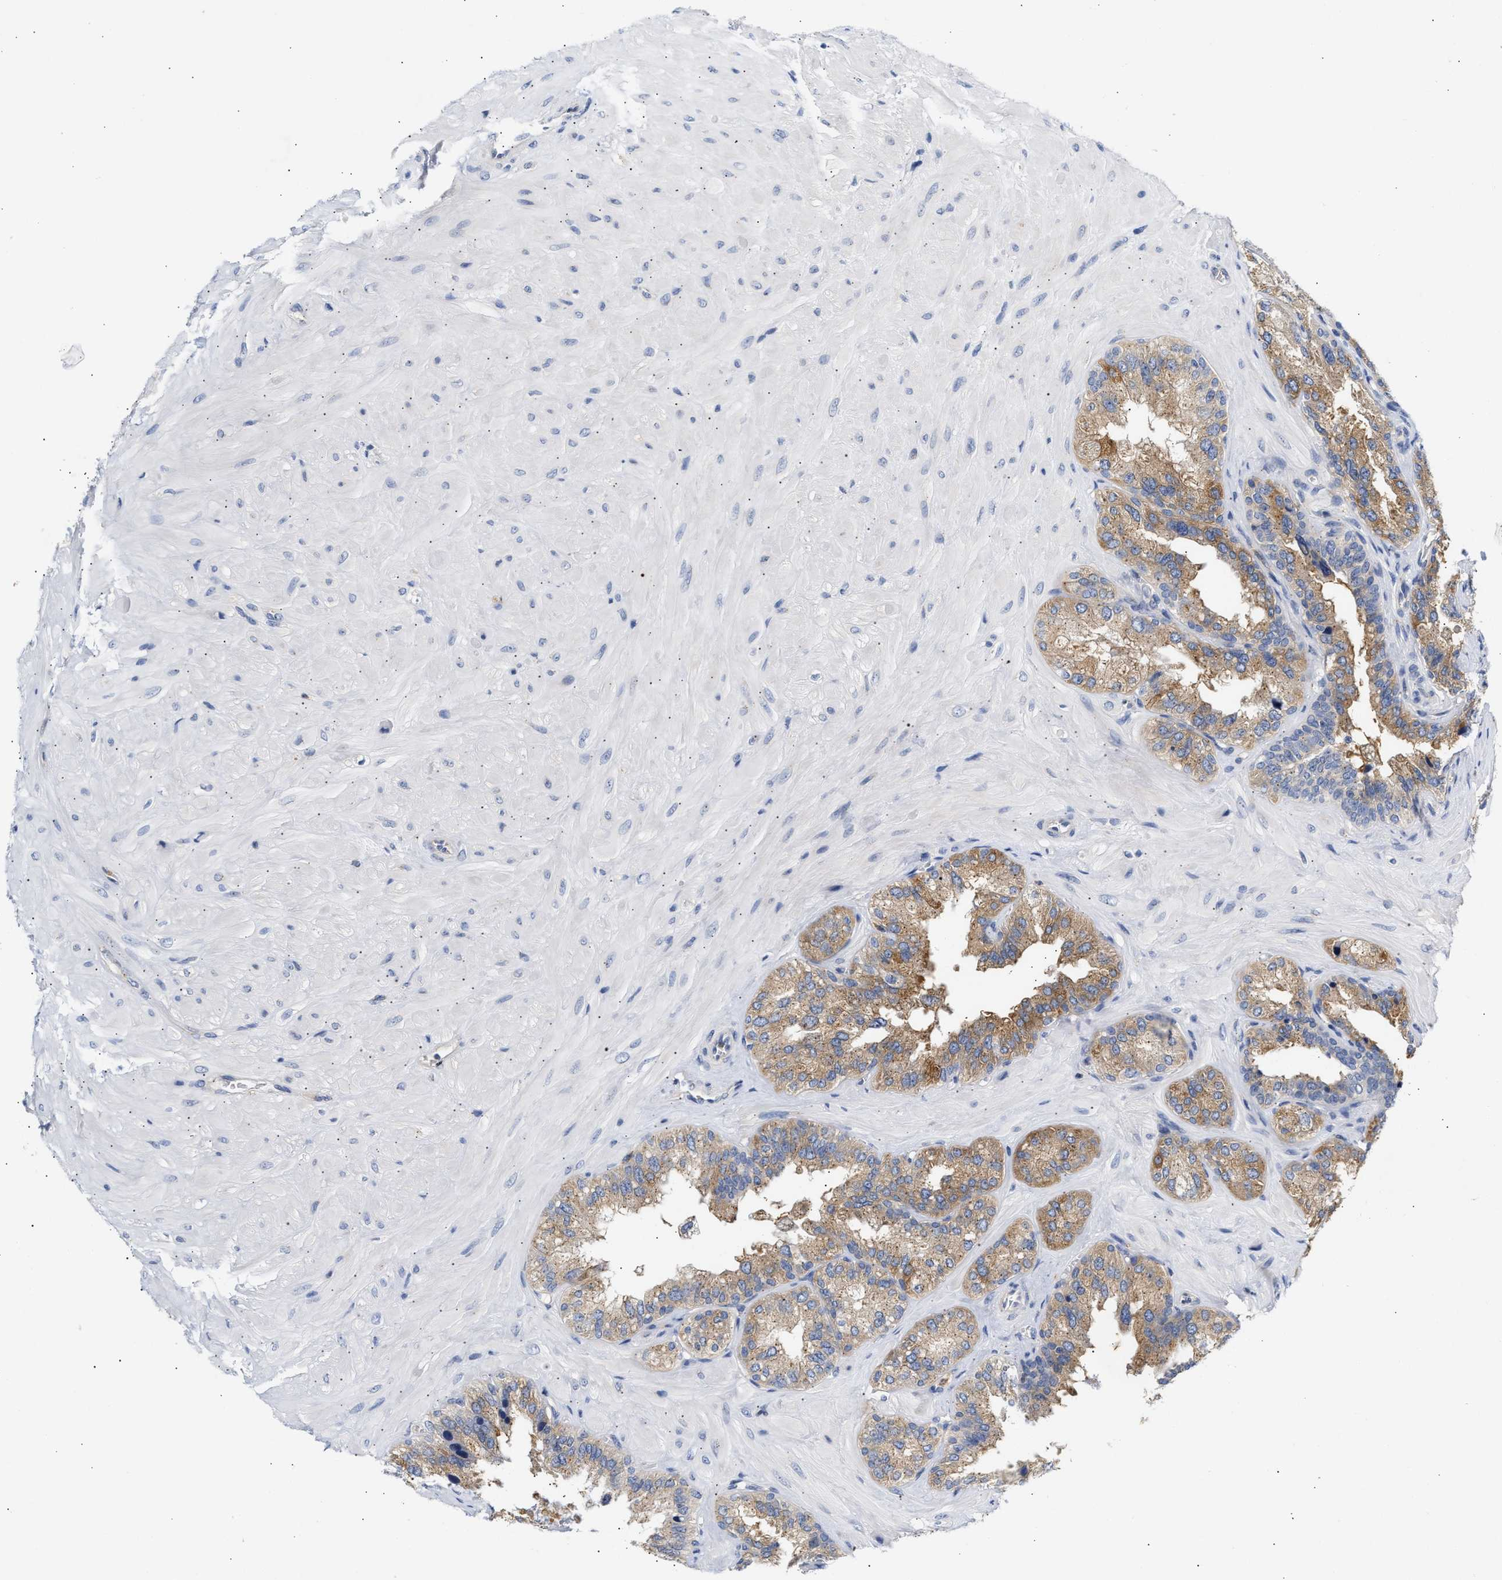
{"staining": {"intensity": "moderate", "quantity": "25%-75%", "location": "cytoplasmic/membranous"}, "tissue": "seminal vesicle", "cell_type": "Glandular cells", "image_type": "normal", "snomed": [{"axis": "morphology", "description": "Normal tissue, NOS"}, {"axis": "topography", "description": "Prostate"}, {"axis": "topography", "description": "Seminal veicle"}], "caption": "A high-resolution image shows immunohistochemistry (IHC) staining of normal seminal vesicle, which displays moderate cytoplasmic/membranous staining in approximately 25%-75% of glandular cells. (DAB IHC, brown staining for protein, blue staining for nuclei).", "gene": "TRIM50", "patient": {"sex": "male", "age": 51}}